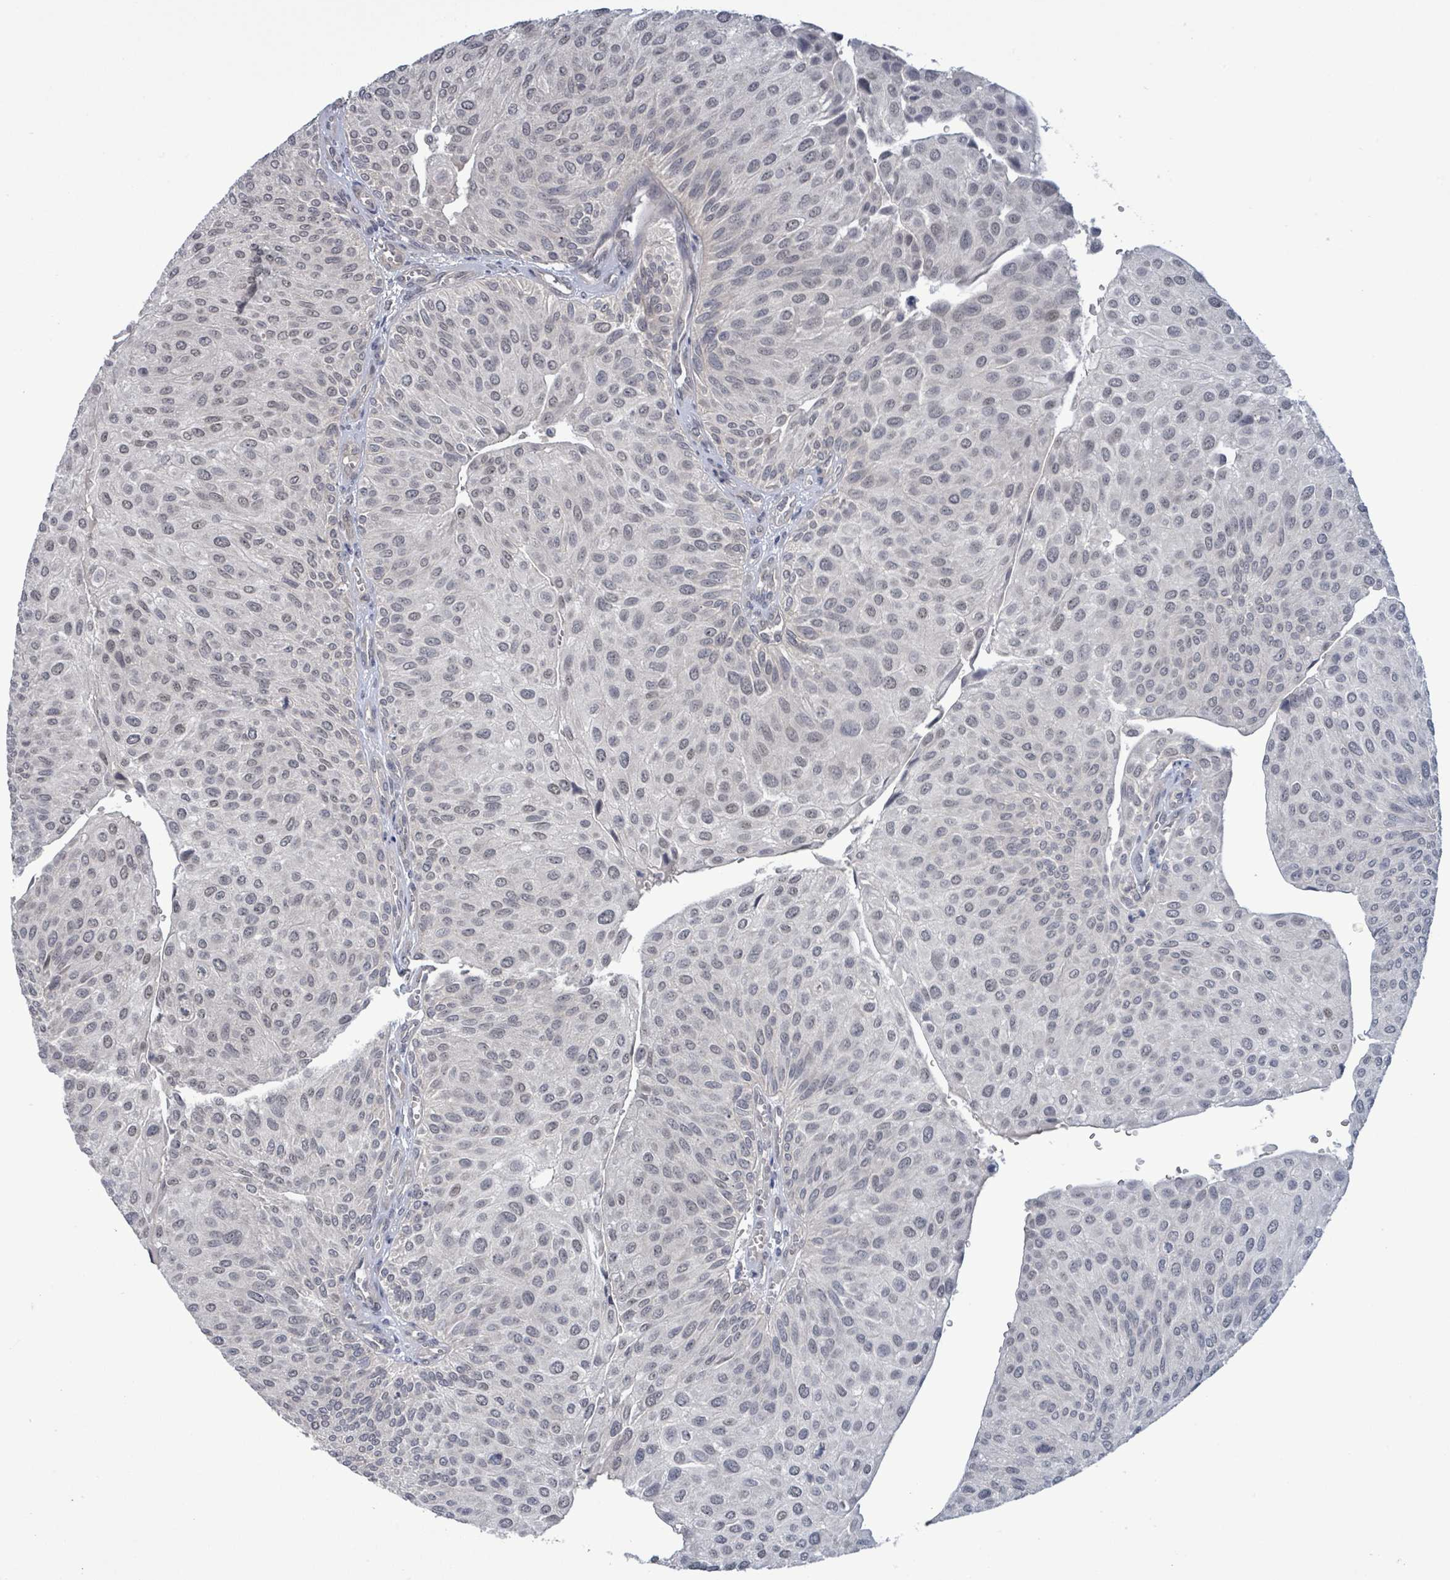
{"staining": {"intensity": "negative", "quantity": "none", "location": "none"}, "tissue": "urothelial cancer", "cell_type": "Tumor cells", "image_type": "cancer", "snomed": [{"axis": "morphology", "description": "Urothelial carcinoma, NOS"}, {"axis": "topography", "description": "Urinary bladder"}], "caption": "The histopathology image demonstrates no staining of tumor cells in transitional cell carcinoma.", "gene": "AMMECR1", "patient": {"sex": "male", "age": 67}}